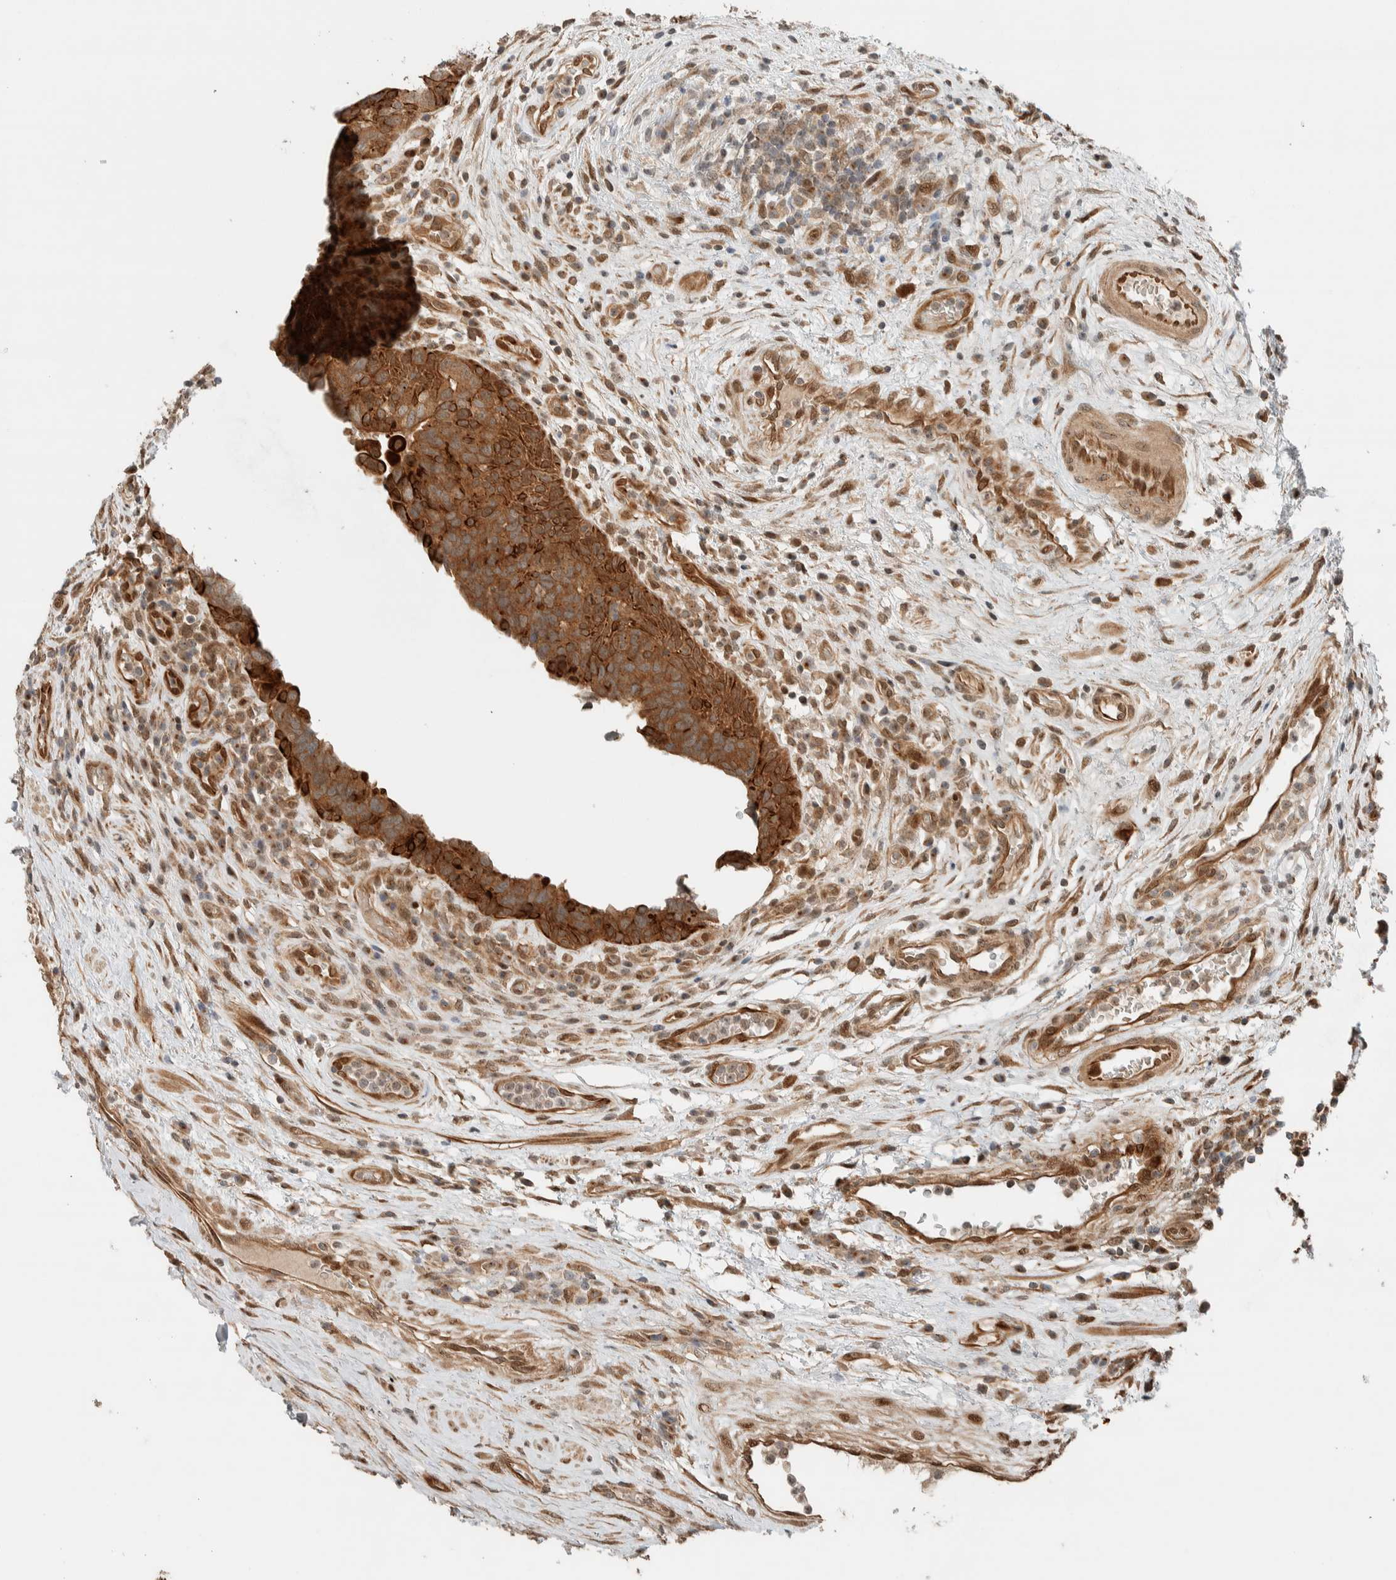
{"staining": {"intensity": "moderate", "quantity": ">75%", "location": "cytoplasmic/membranous"}, "tissue": "urothelial cancer", "cell_type": "Tumor cells", "image_type": "cancer", "snomed": [{"axis": "morphology", "description": "Urothelial carcinoma, High grade"}, {"axis": "topography", "description": "Urinary bladder"}], "caption": "A micrograph of urothelial cancer stained for a protein shows moderate cytoplasmic/membranous brown staining in tumor cells.", "gene": "STXBP4", "patient": {"sex": "female", "age": 82}}